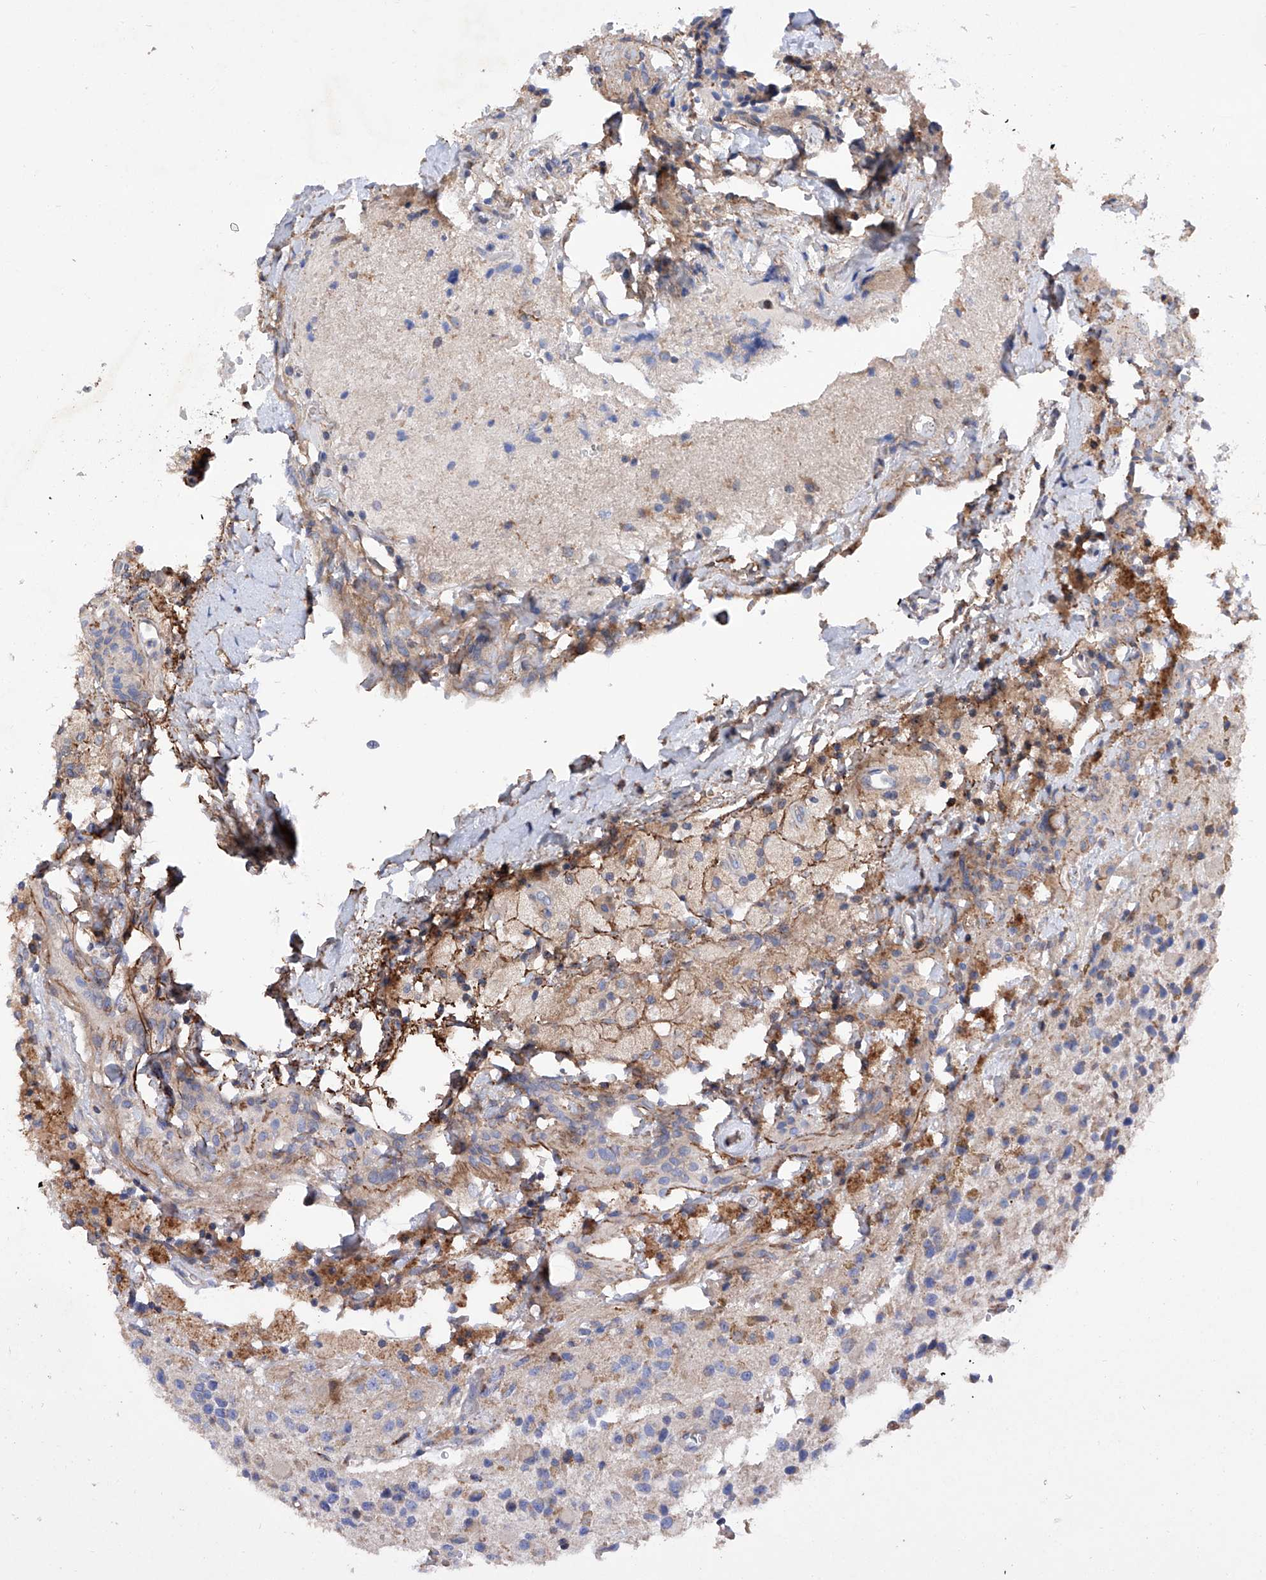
{"staining": {"intensity": "weak", "quantity": "25%-75%", "location": "cytoplasmic/membranous"}, "tissue": "glioma", "cell_type": "Tumor cells", "image_type": "cancer", "snomed": [{"axis": "morphology", "description": "Glioma, malignant, High grade"}, {"axis": "topography", "description": "Brain"}], "caption": "This is an image of IHC staining of high-grade glioma (malignant), which shows weak expression in the cytoplasmic/membranous of tumor cells.", "gene": "INPP5B", "patient": {"sex": "male", "age": 34}}